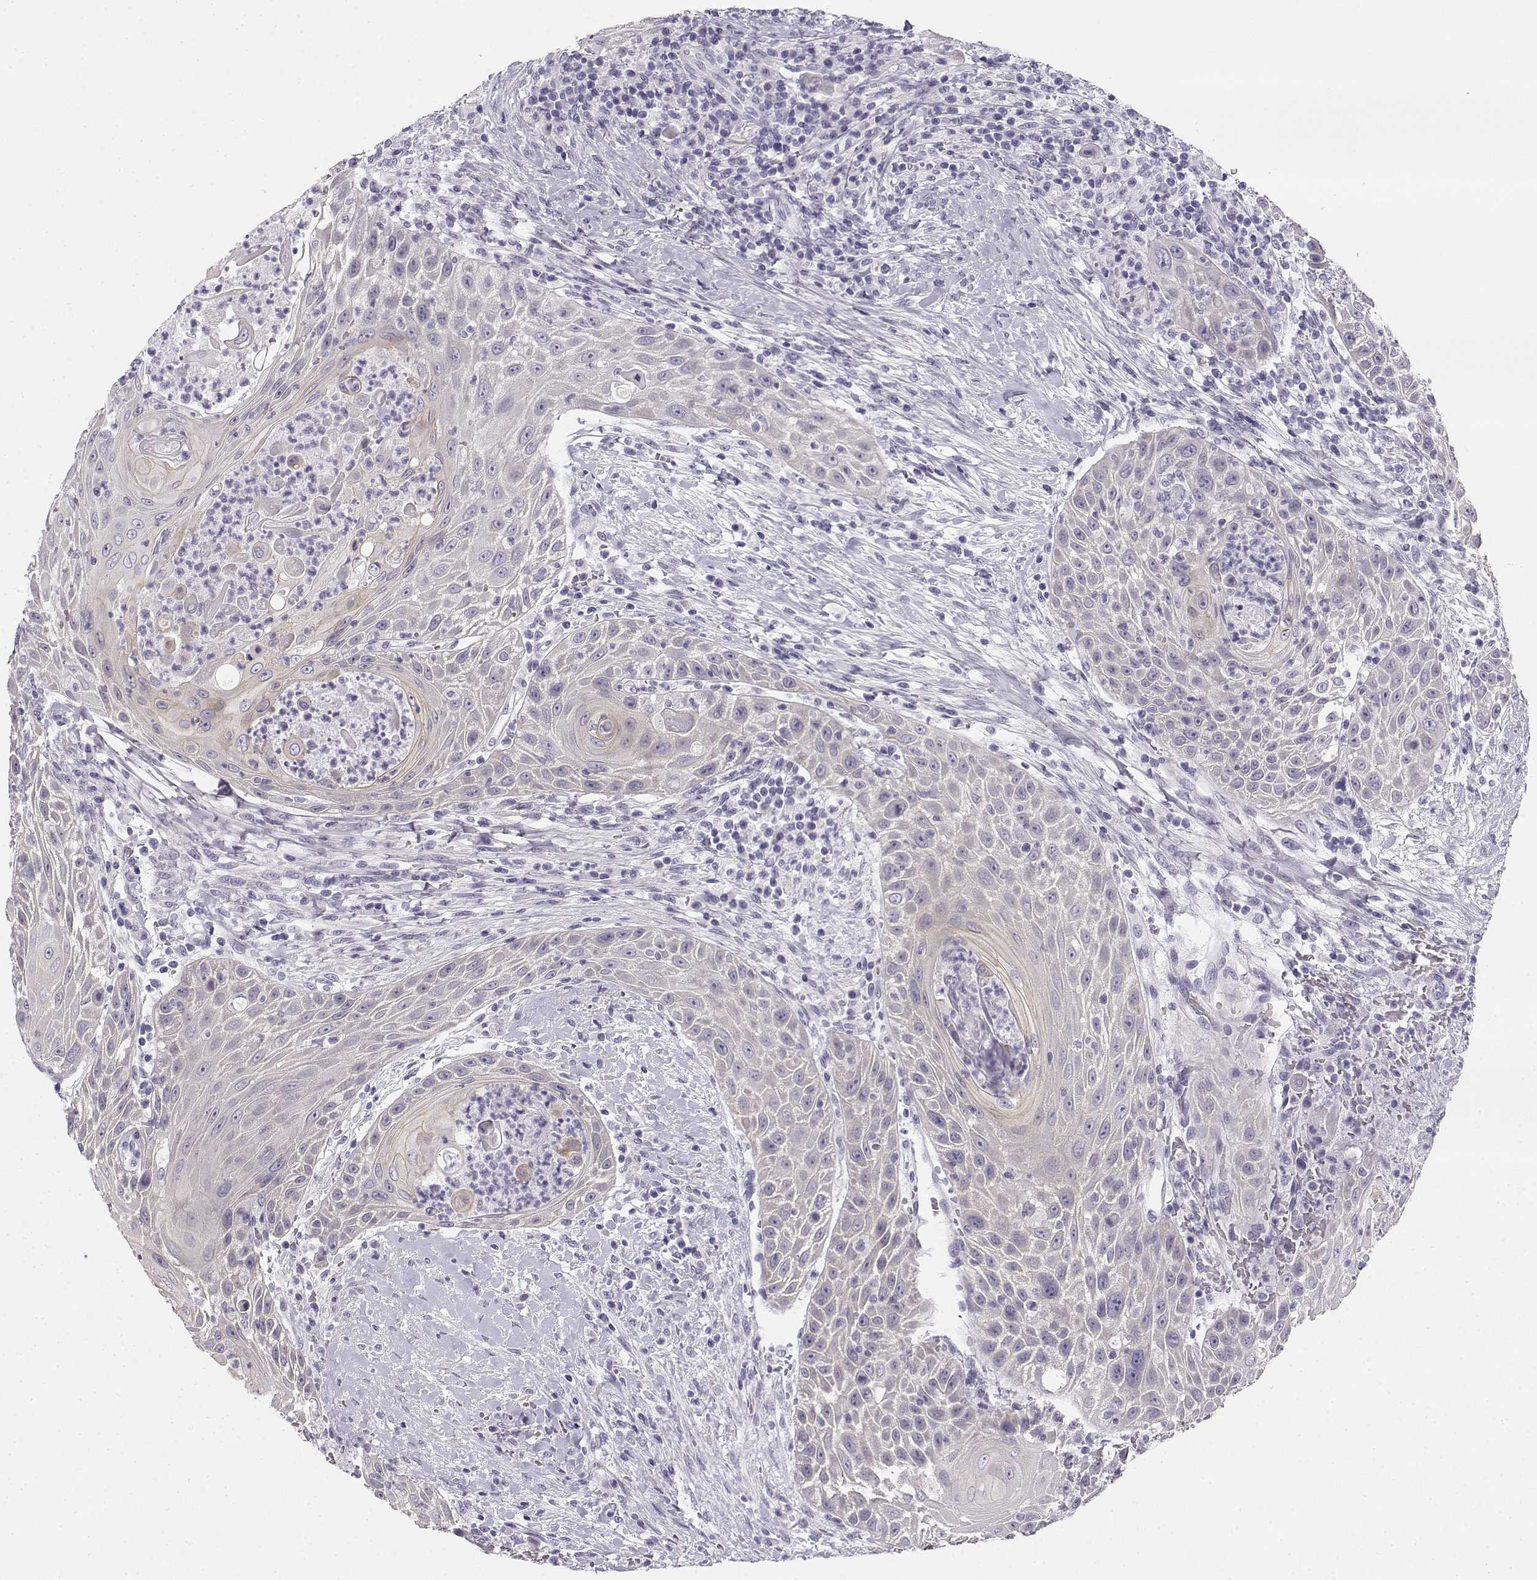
{"staining": {"intensity": "negative", "quantity": "none", "location": "none"}, "tissue": "head and neck cancer", "cell_type": "Tumor cells", "image_type": "cancer", "snomed": [{"axis": "morphology", "description": "Squamous cell carcinoma, NOS"}, {"axis": "topography", "description": "Head-Neck"}], "caption": "Immunohistochemical staining of human head and neck squamous cell carcinoma displays no significant staining in tumor cells. The staining is performed using DAB (3,3'-diaminobenzidine) brown chromogen with nuclei counter-stained in using hematoxylin.", "gene": "CREB3L3", "patient": {"sex": "male", "age": 69}}